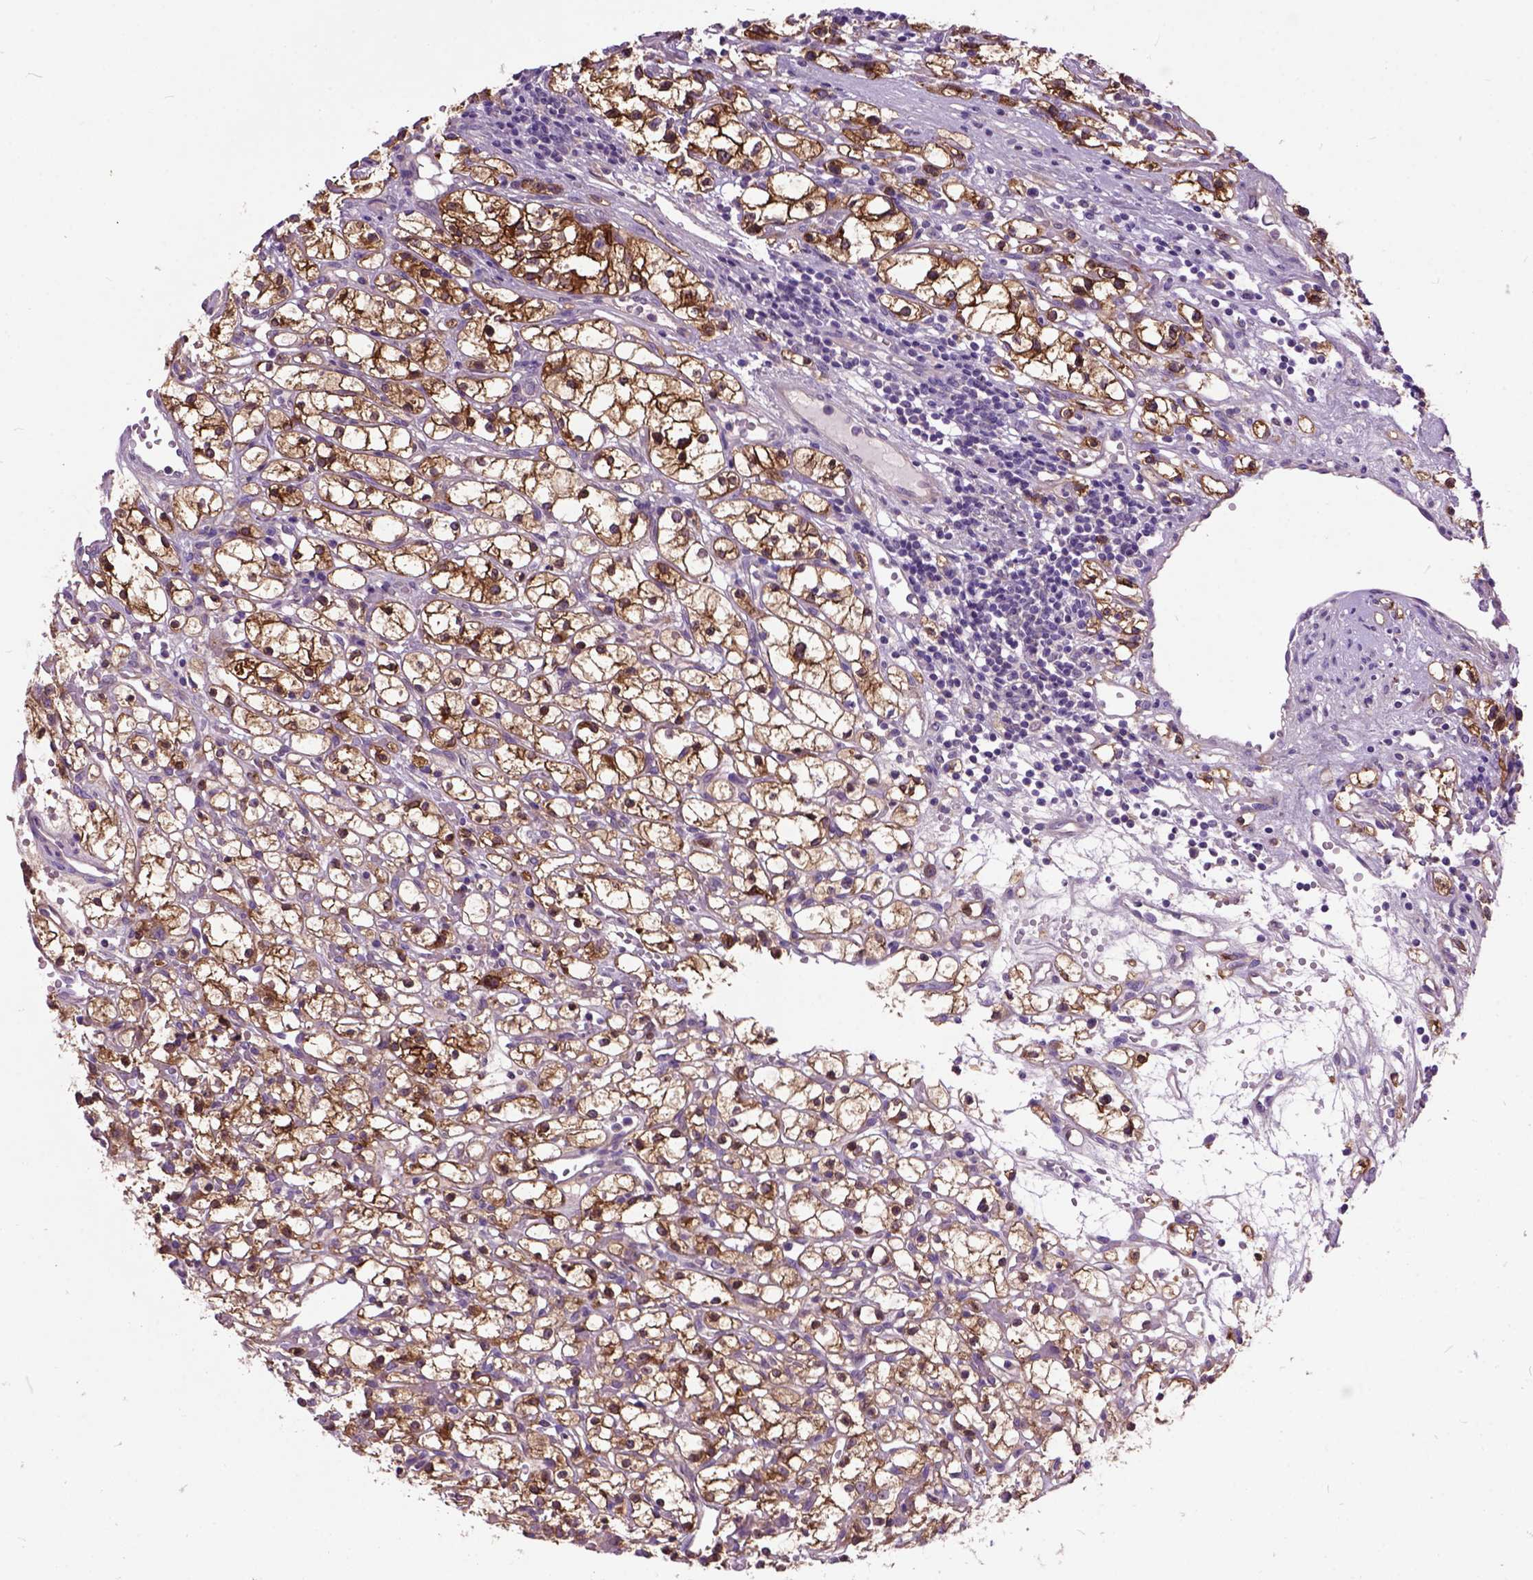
{"staining": {"intensity": "strong", "quantity": ">75%", "location": "cytoplasmic/membranous"}, "tissue": "renal cancer", "cell_type": "Tumor cells", "image_type": "cancer", "snomed": [{"axis": "morphology", "description": "Adenocarcinoma, NOS"}, {"axis": "topography", "description": "Kidney"}], "caption": "A high amount of strong cytoplasmic/membranous staining is present in about >75% of tumor cells in renal cancer tissue. (brown staining indicates protein expression, while blue staining denotes nuclei).", "gene": "MAPT", "patient": {"sex": "female", "age": 59}}